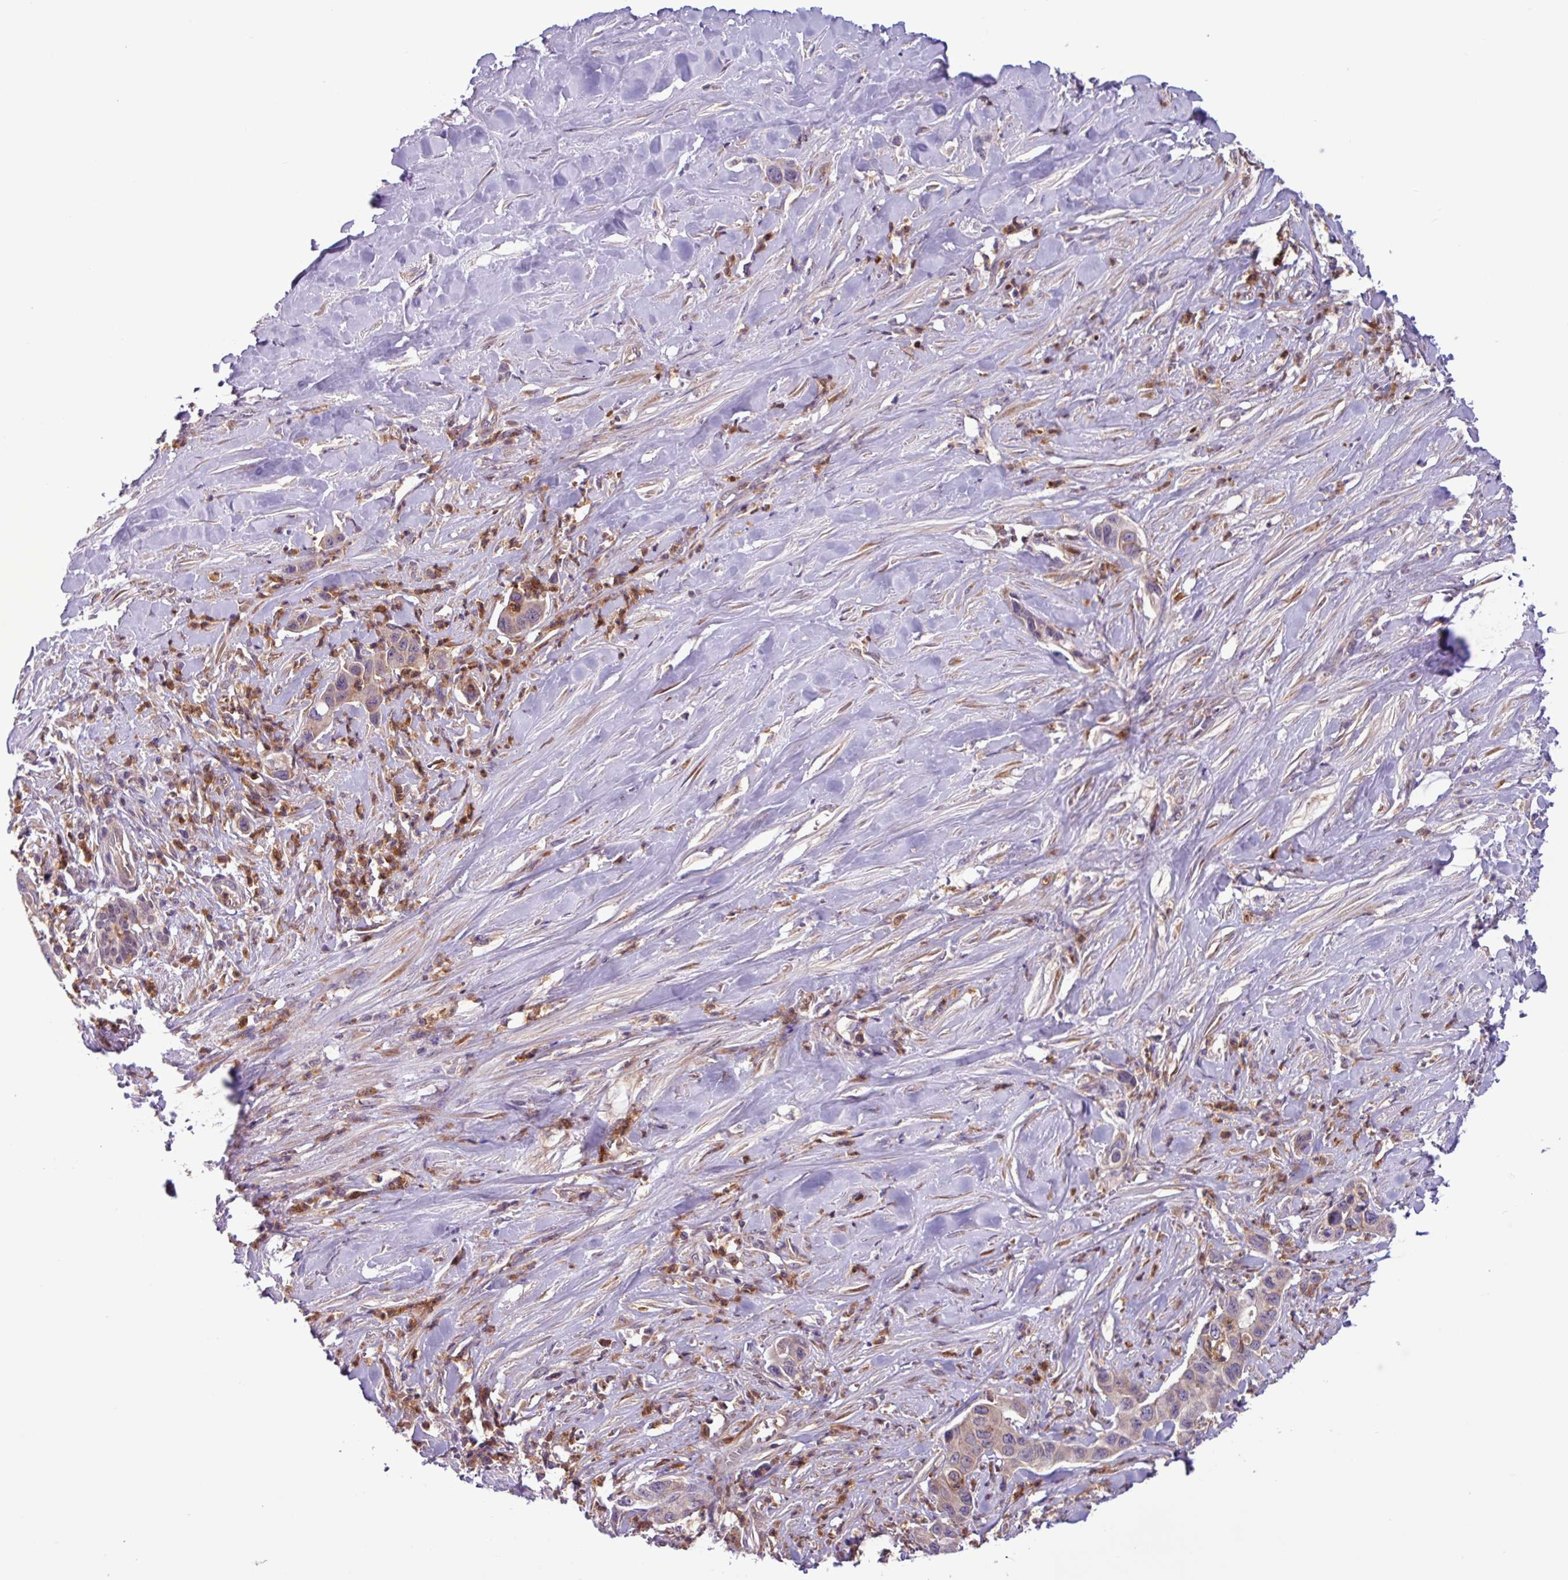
{"staining": {"intensity": "weak", "quantity": "<25%", "location": "cytoplasmic/membranous"}, "tissue": "pancreatic cancer", "cell_type": "Tumor cells", "image_type": "cancer", "snomed": [{"axis": "morphology", "description": "Adenocarcinoma, NOS"}, {"axis": "topography", "description": "Pancreas"}], "caption": "The image shows no staining of tumor cells in pancreatic cancer (adenocarcinoma).", "gene": "ACTR3", "patient": {"sex": "male", "age": 73}}